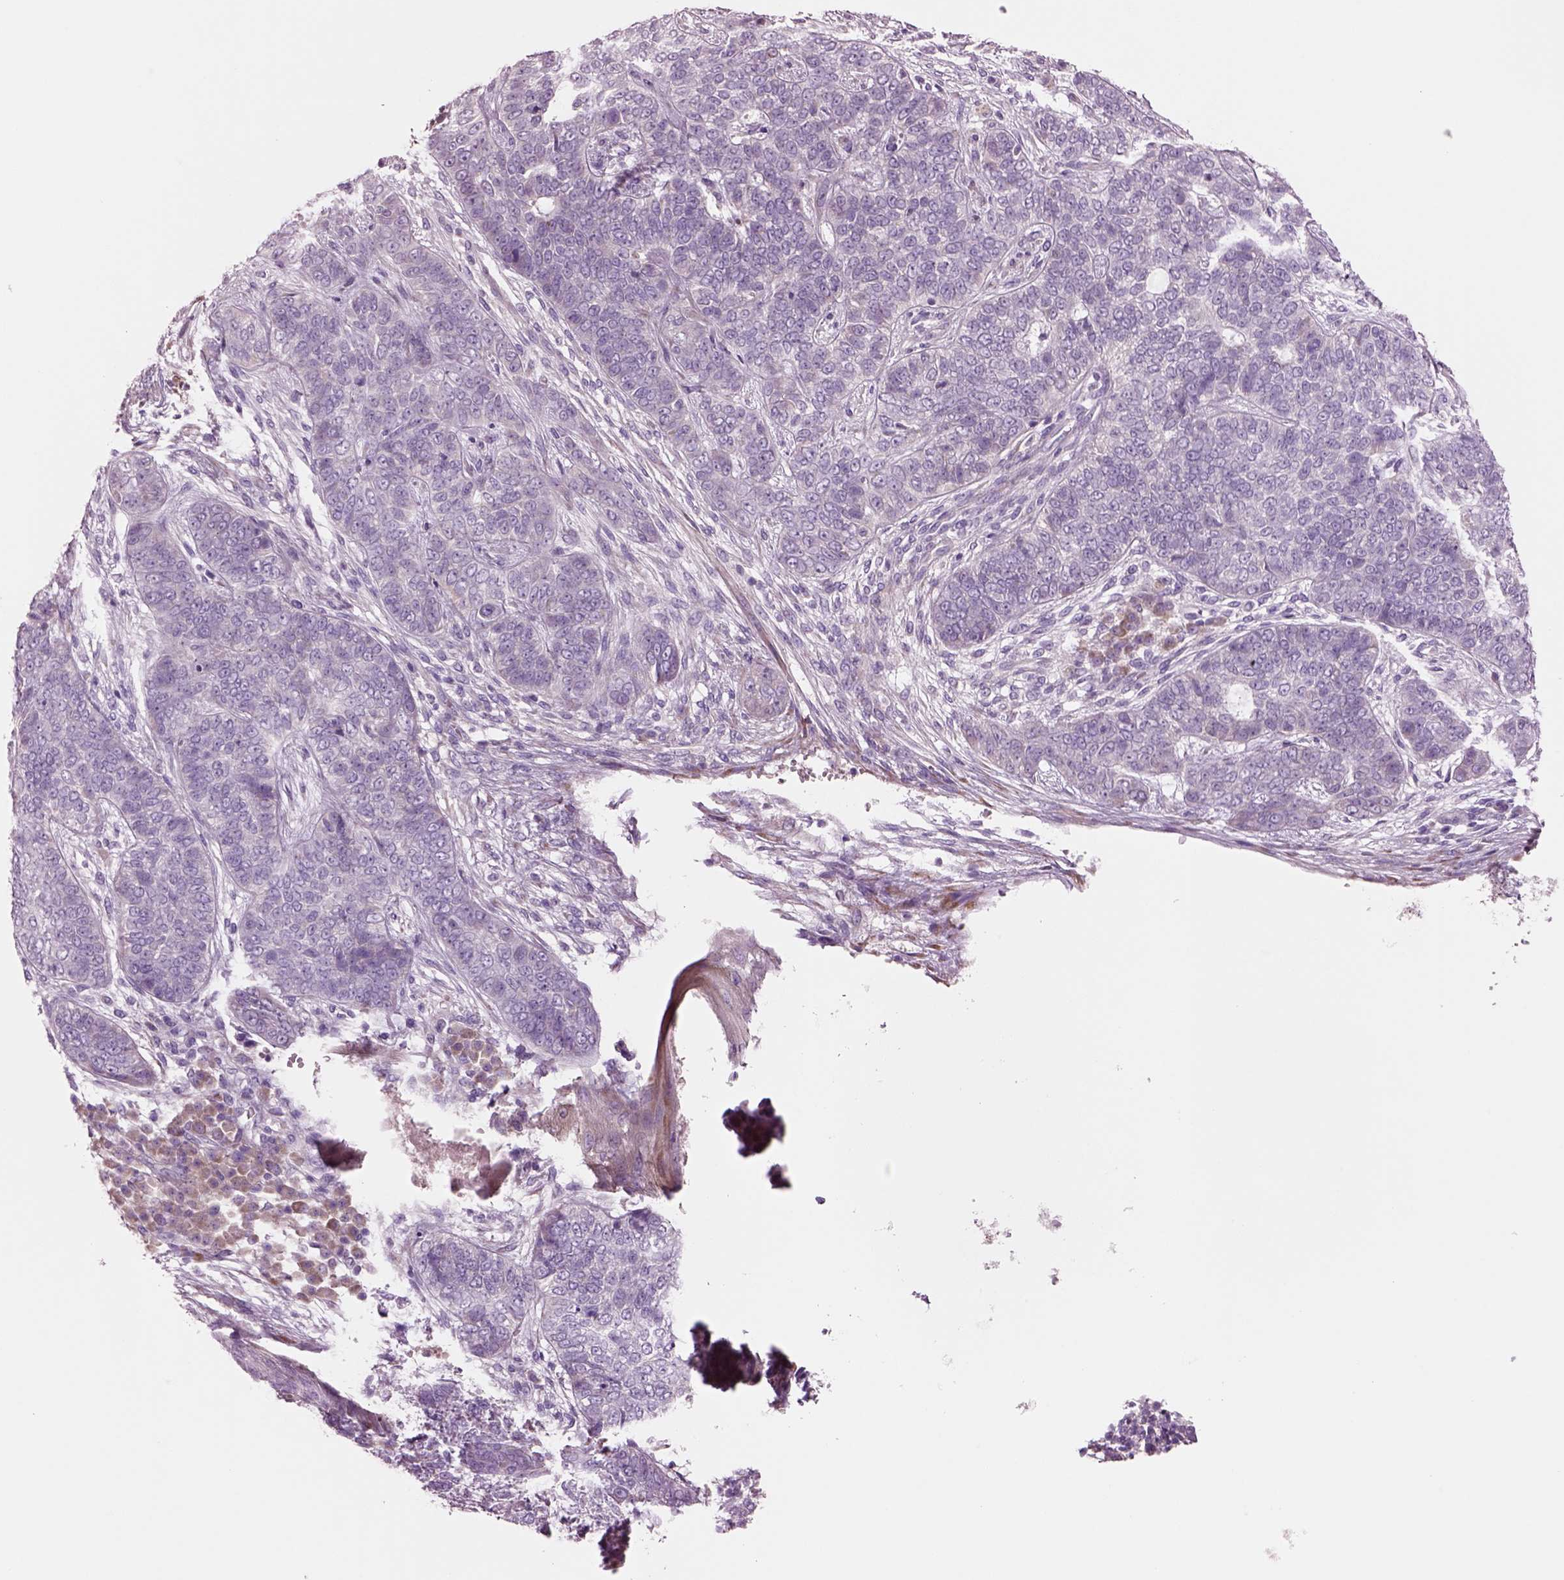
{"staining": {"intensity": "negative", "quantity": "none", "location": "none"}, "tissue": "skin cancer", "cell_type": "Tumor cells", "image_type": "cancer", "snomed": [{"axis": "morphology", "description": "Basal cell carcinoma"}, {"axis": "topography", "description": "Skin"}], "caption": "Immunohistochemical staining of human skin cancer demonstrates no significant expression in tumor cells.", "gene": "PLPP7", "patient": {"sex": "female", "age": 69}}